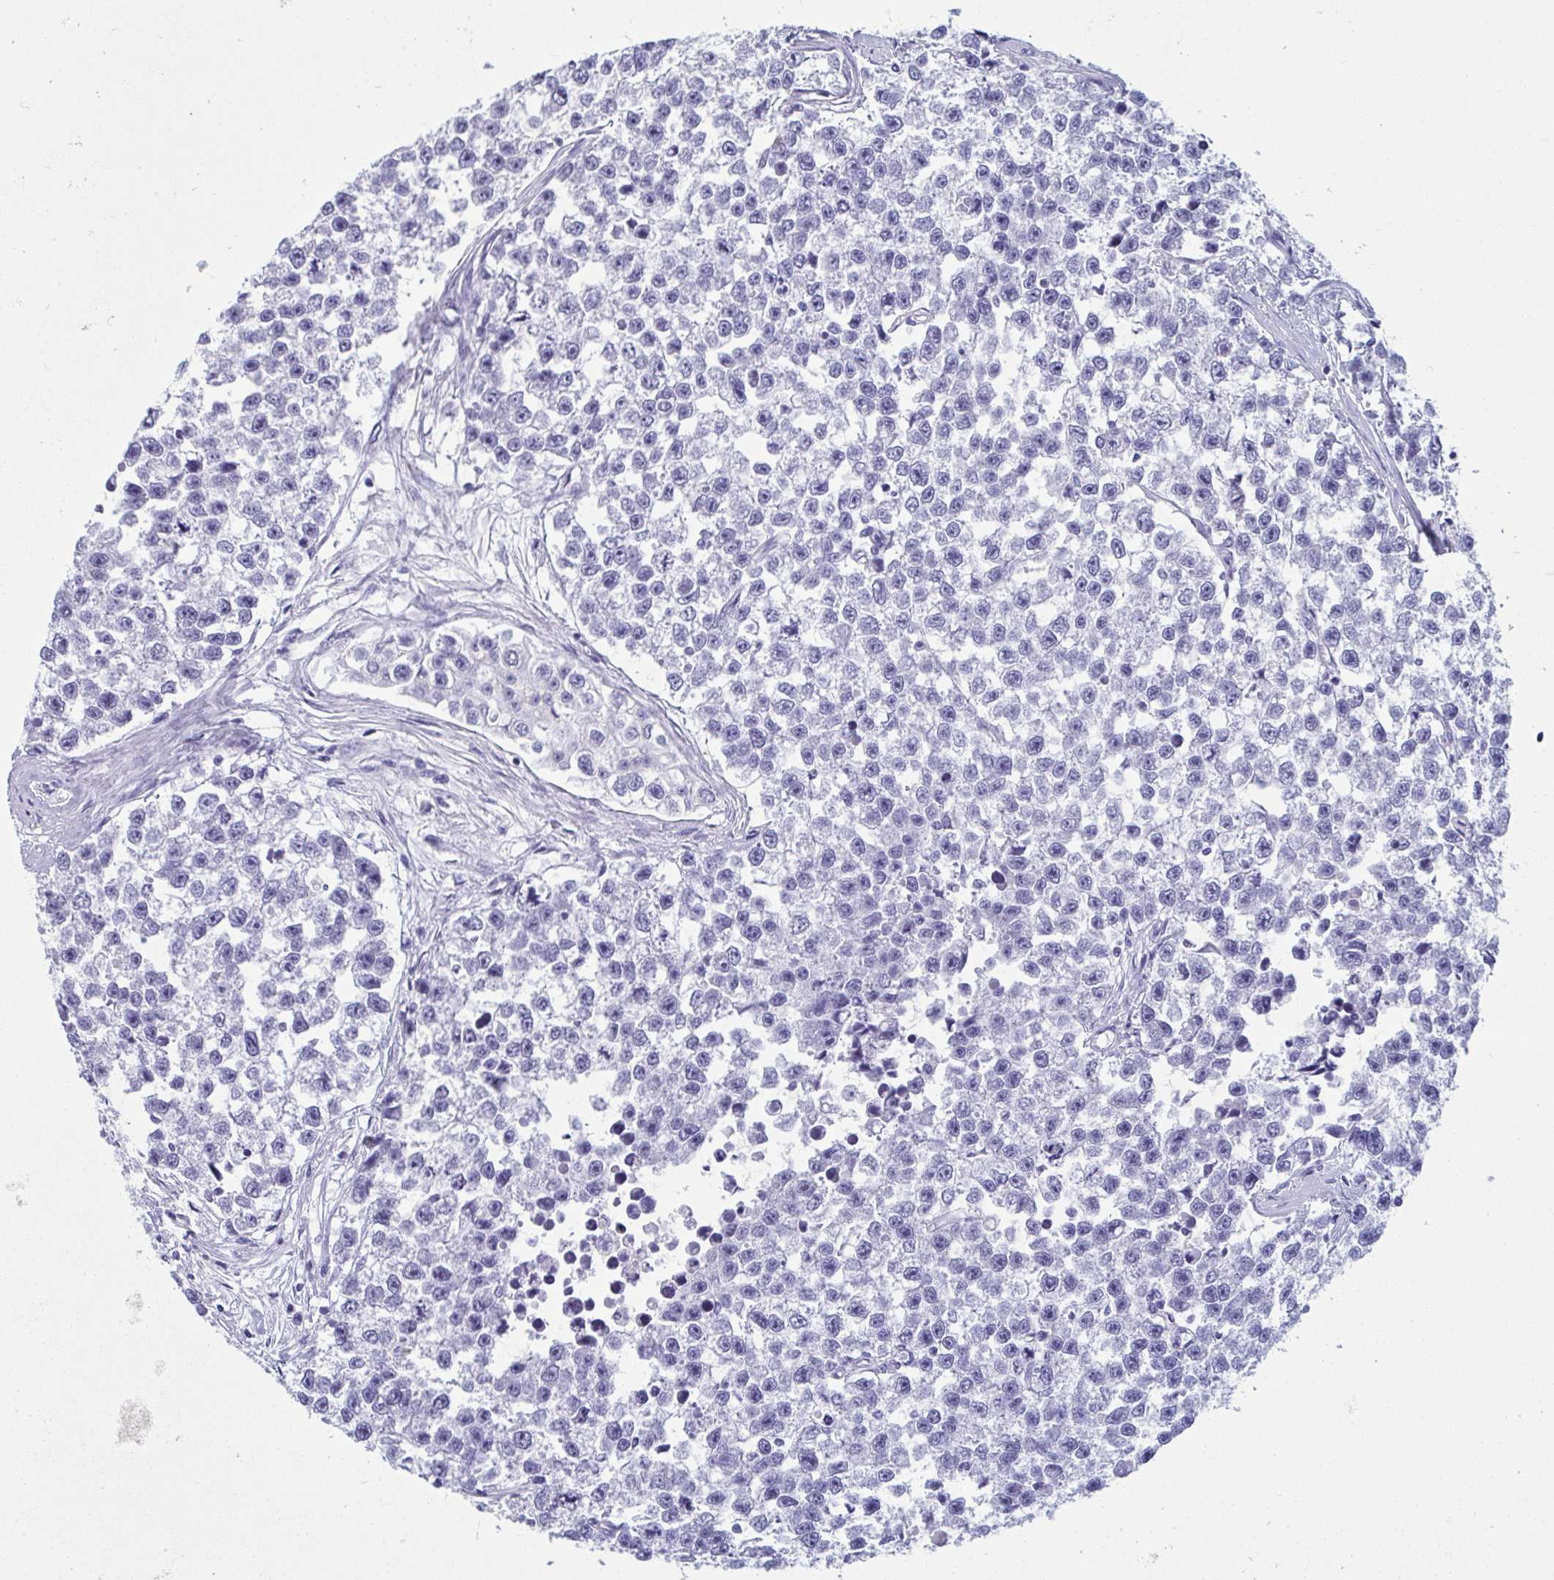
{"staining": {"intensity": "negative", "quantity": "none", "location": "none"}, "tissue": "testis cancer", "cell_type": "Tumor cells", "image_type": "cancer", "snomed": [{"axis": "morphology", "description": "Seminoma, NOS"}, {"axis": "topography", "description": "Testis"}], "caption": "Protein analysis of testis seminoma reveals no significant staining in tumor cells. The staining is performed using DAB brown chromogen with nuclei counter-stained in using hematoxylin.", "gene": "MORC4", "patient": {"sex": "male", "age": 26}}